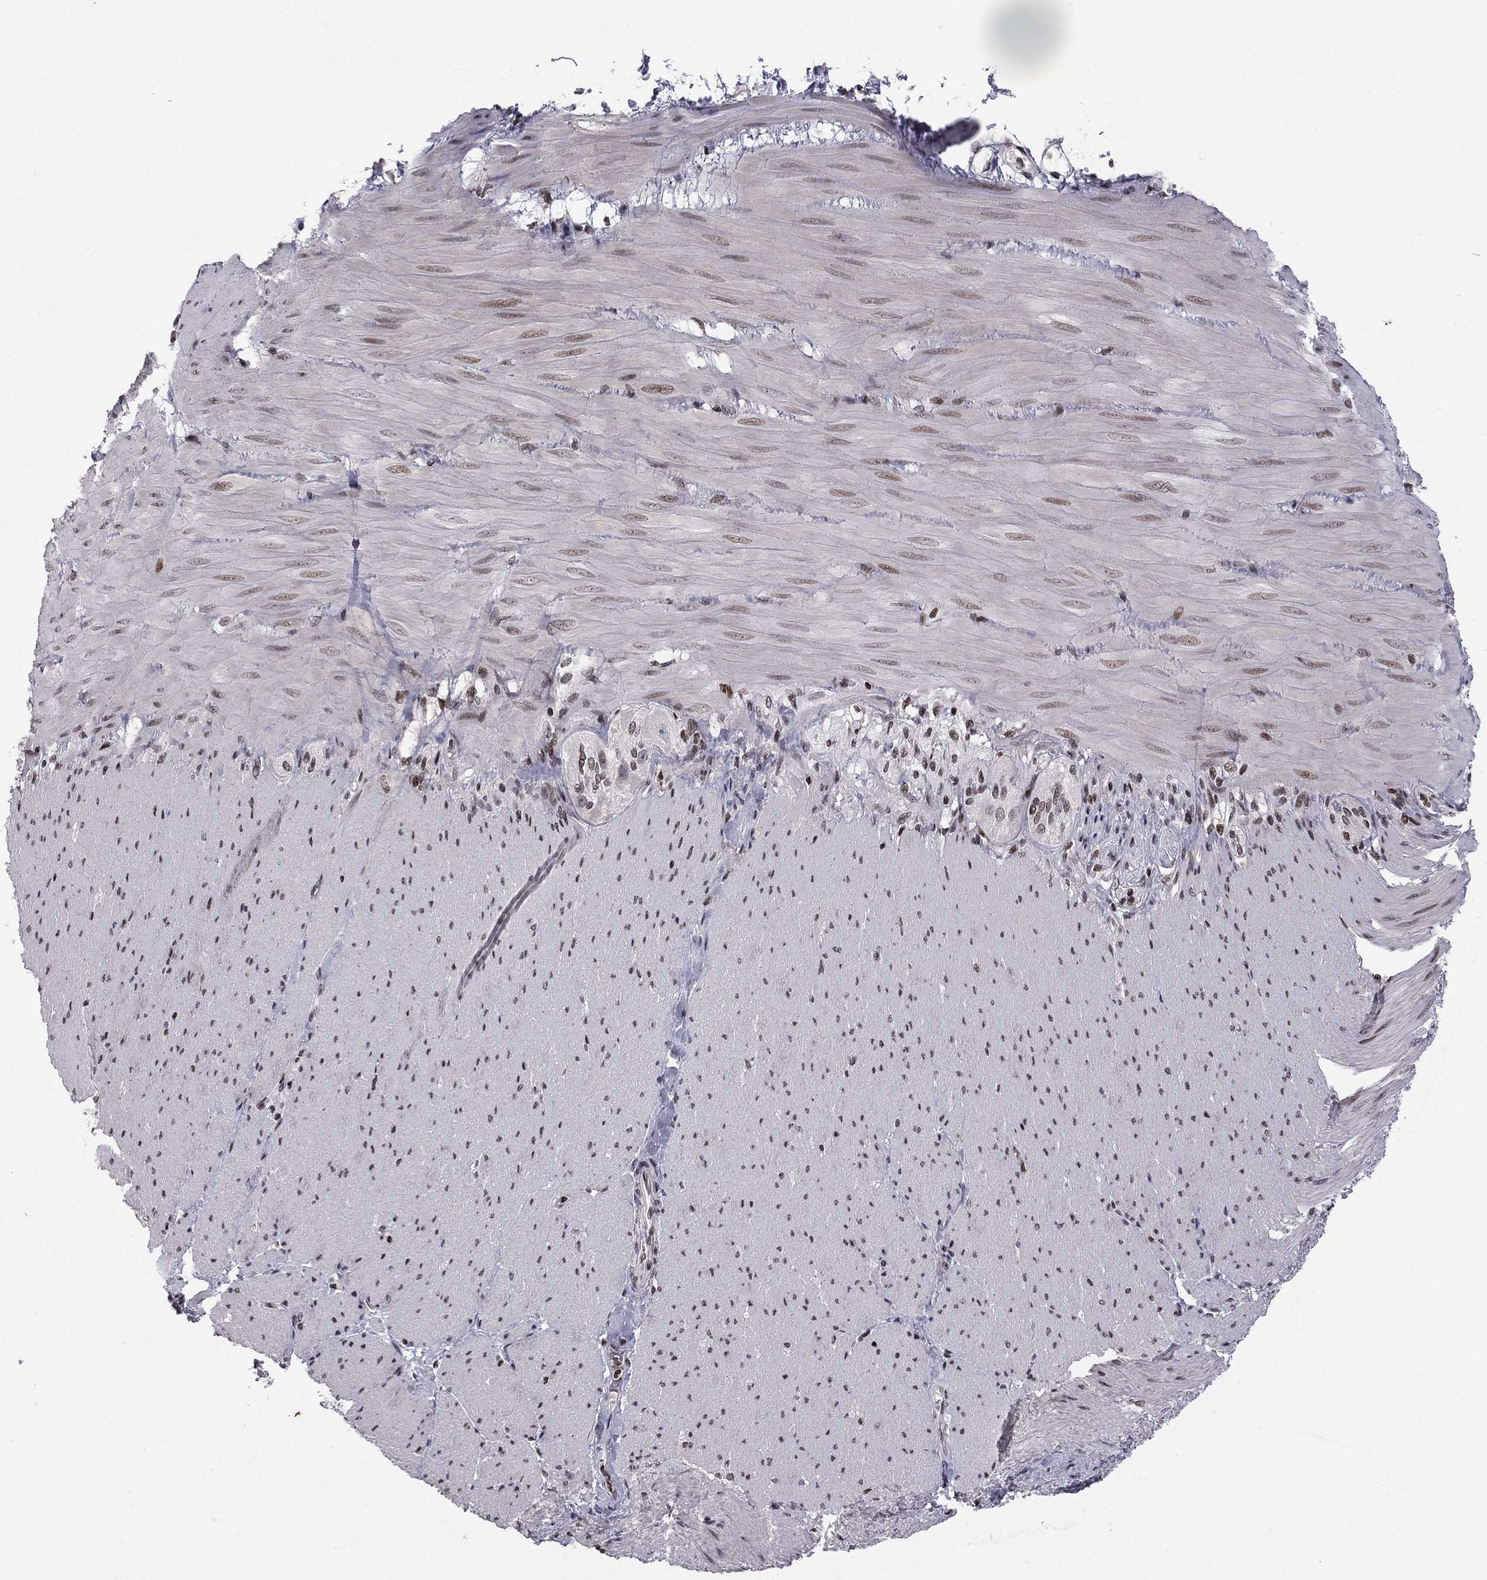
{"staining": {"intensity": "negative", "quantity": "none", "location": "none"}, "tissue": "adipose tissue", "cell_type": "Adipocytes", "image_type": "normal", "snomed": [{"axis": "morphology", "description": "Normal tissue, NOS"}, {"axis": "topography", "description": "Smooth muscle"}, {"axis": "topography", "description": "Duodenum"}, {"axis": "topography", "description": "Peripheral nerve tissue"}], "caption": "A high-resolution image shows immunohistochemistry (IHC) staining of unremarkable adipose tissue, which shows no significant positivity in adipocytes.", "gene": "RNASEH2C", "patient": {"sex": "female", "age": 61}}